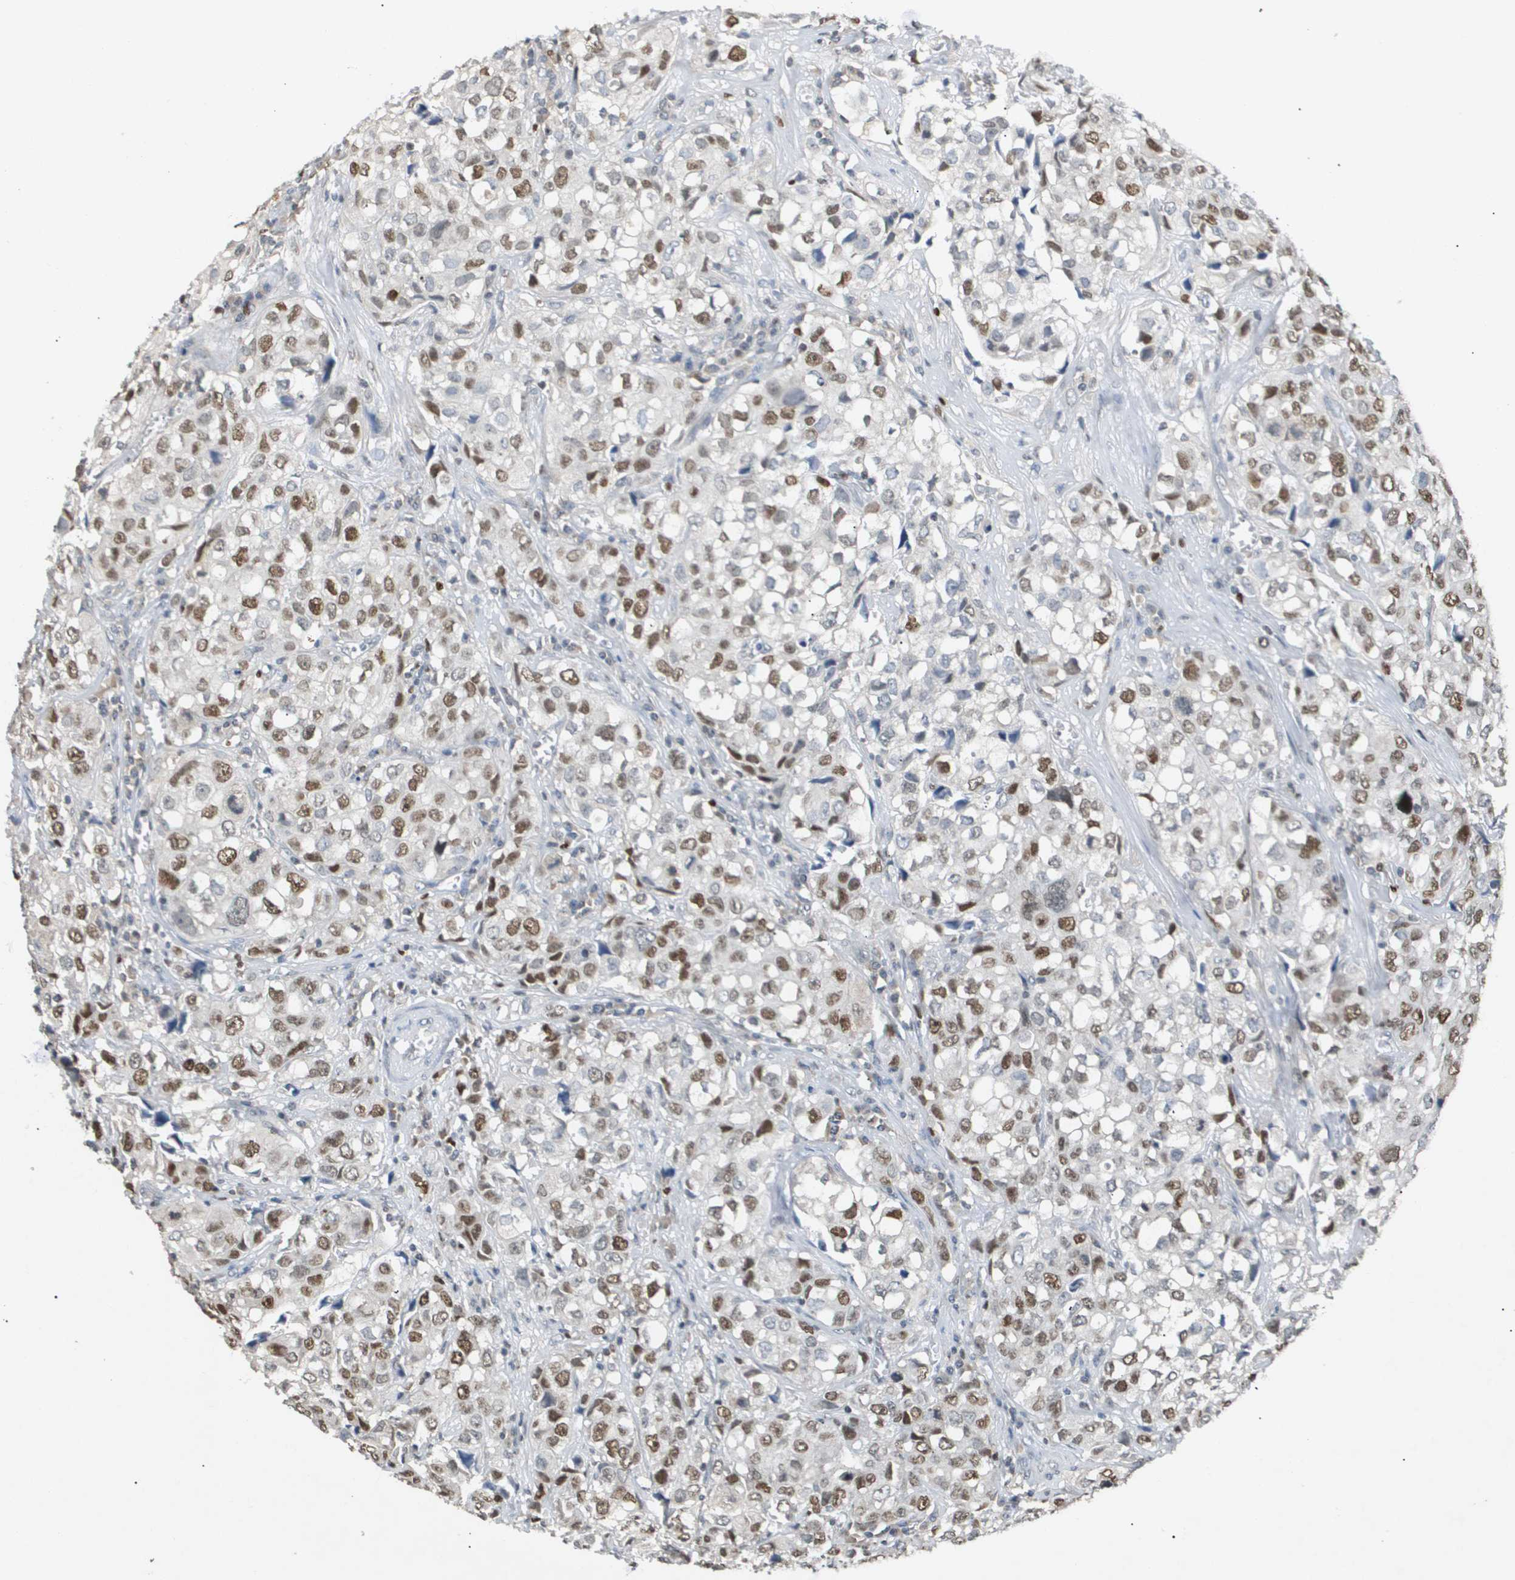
{"staining": {"intensity": "moderate", "quantity": "25%-75%", "location": "nuclear"}, "tissue": "urothelial cancer", "cell_type": "Tumor cells", "image_type": "cancer", "snomed": [{"axis": "morphology", "description": "Urothelial carcinoma, High grade"}, {"axis": "topography", "description": "Urinary bladder"}], "caption": "Immunohistochemistry micrograph of human high-grade urothelial carcinoma stained for a protein (brown), which exhibits medium levels of moderate nuclear staining in about 25%-75% of tumor cells.", "gene": "ANAPC2", "patient": {"sex": "female", "age": 75}}